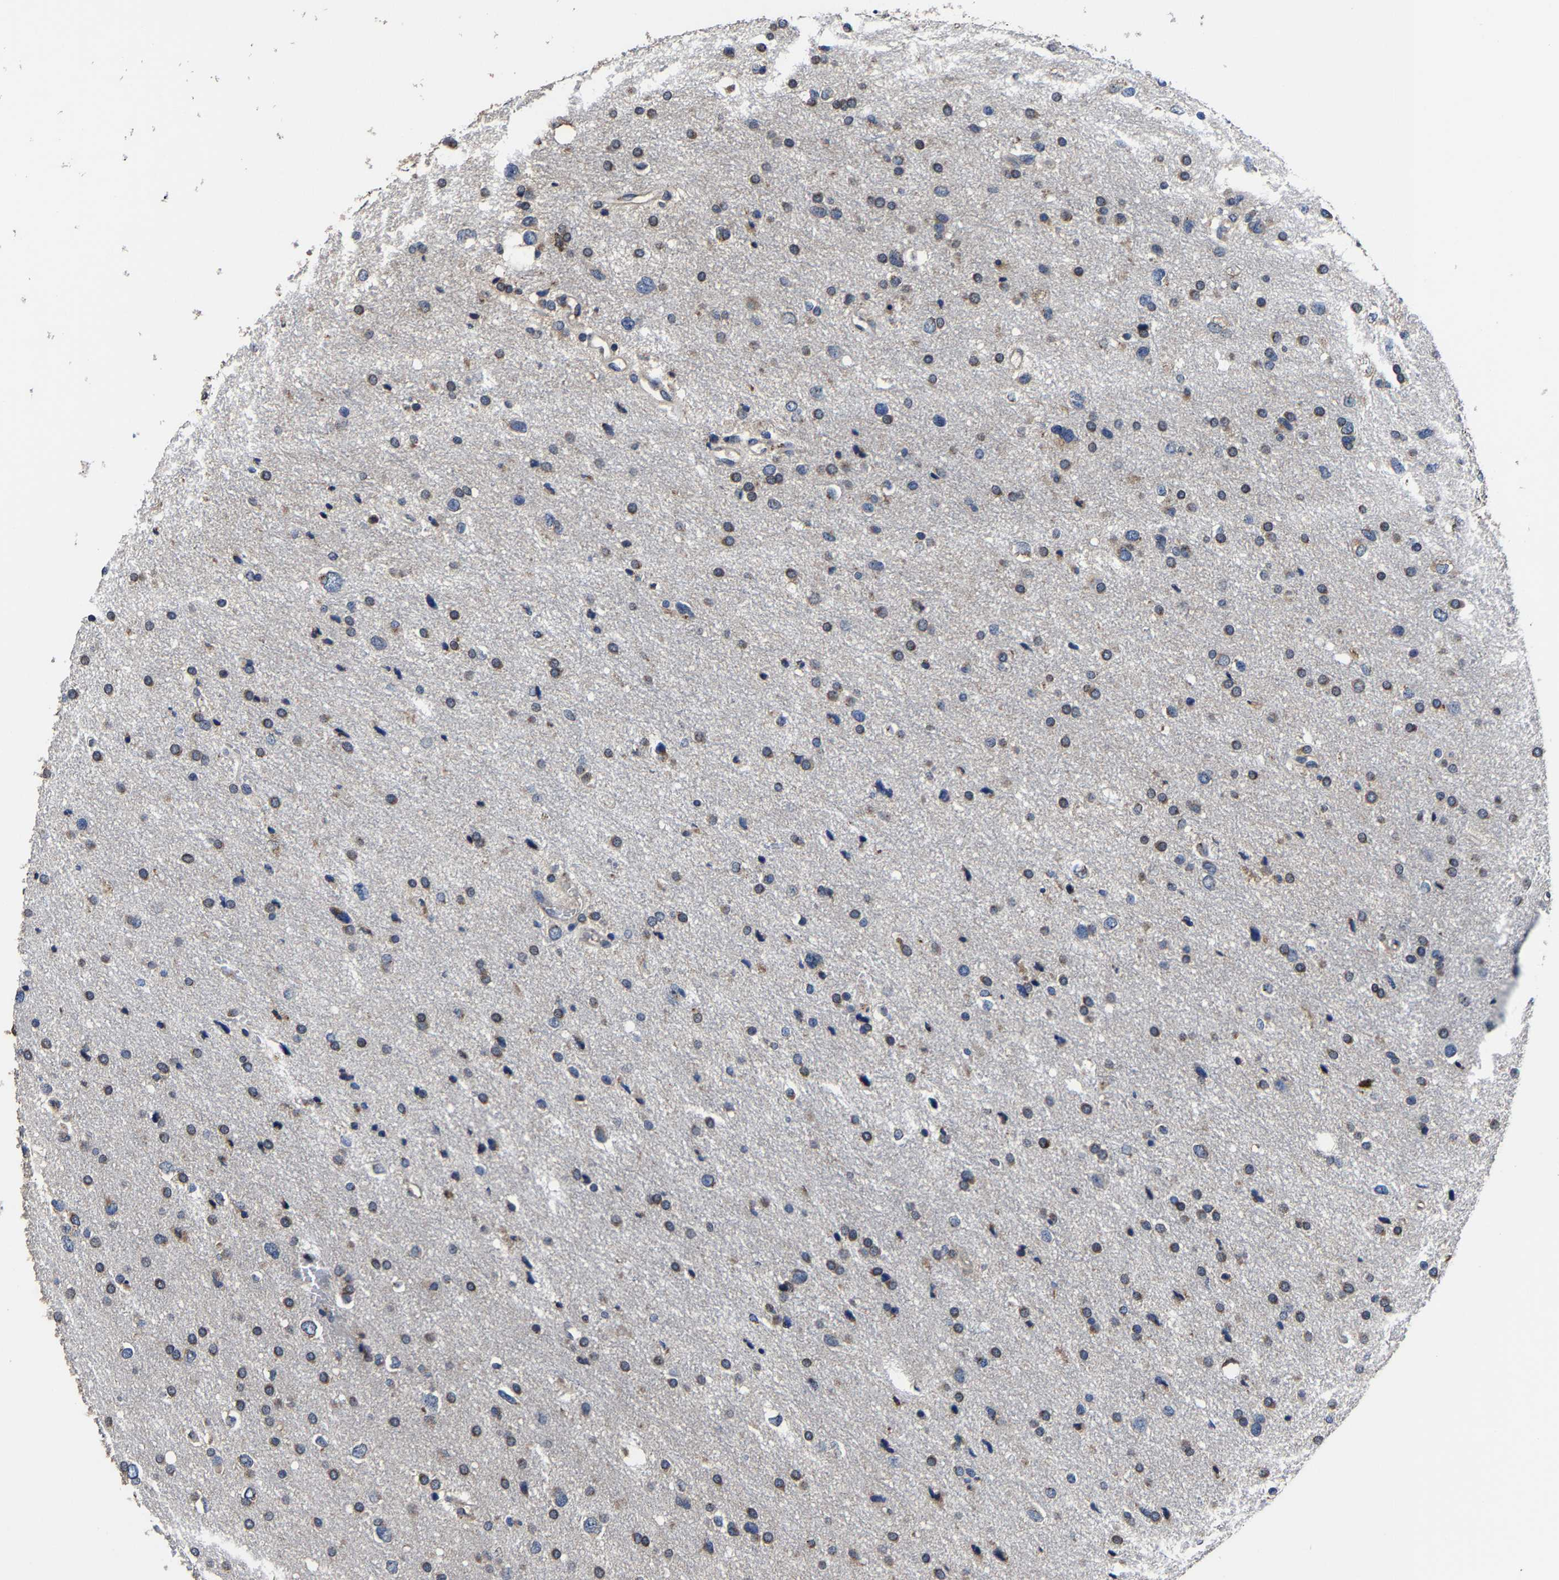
{"staining": {"intensity": "weak", "quantity": ">75%", "location": "cytoplasmic/membranous"}, "tissue": "glioma", "cell_type": "Tumor cells", "image_type": "cancer", "snomed": [{"axis": "morphology", "description": "Glioma, malignant, Low grade"}, {"axis": "topography", "description": "Brain"}], "caption": "Glioma was stained to show a protein in brown. There is low levels of weak cytoplasmic/membranous expression in approximately >75% of tumor cells. (Stains: DAB (3,3'-diaminobenzidine) in brown, nuclei in blue, Microscopy: brightfield microscopy at high magnification).", "gene": "EBAG9", "patient": {"sex": "female", "age": 37}}